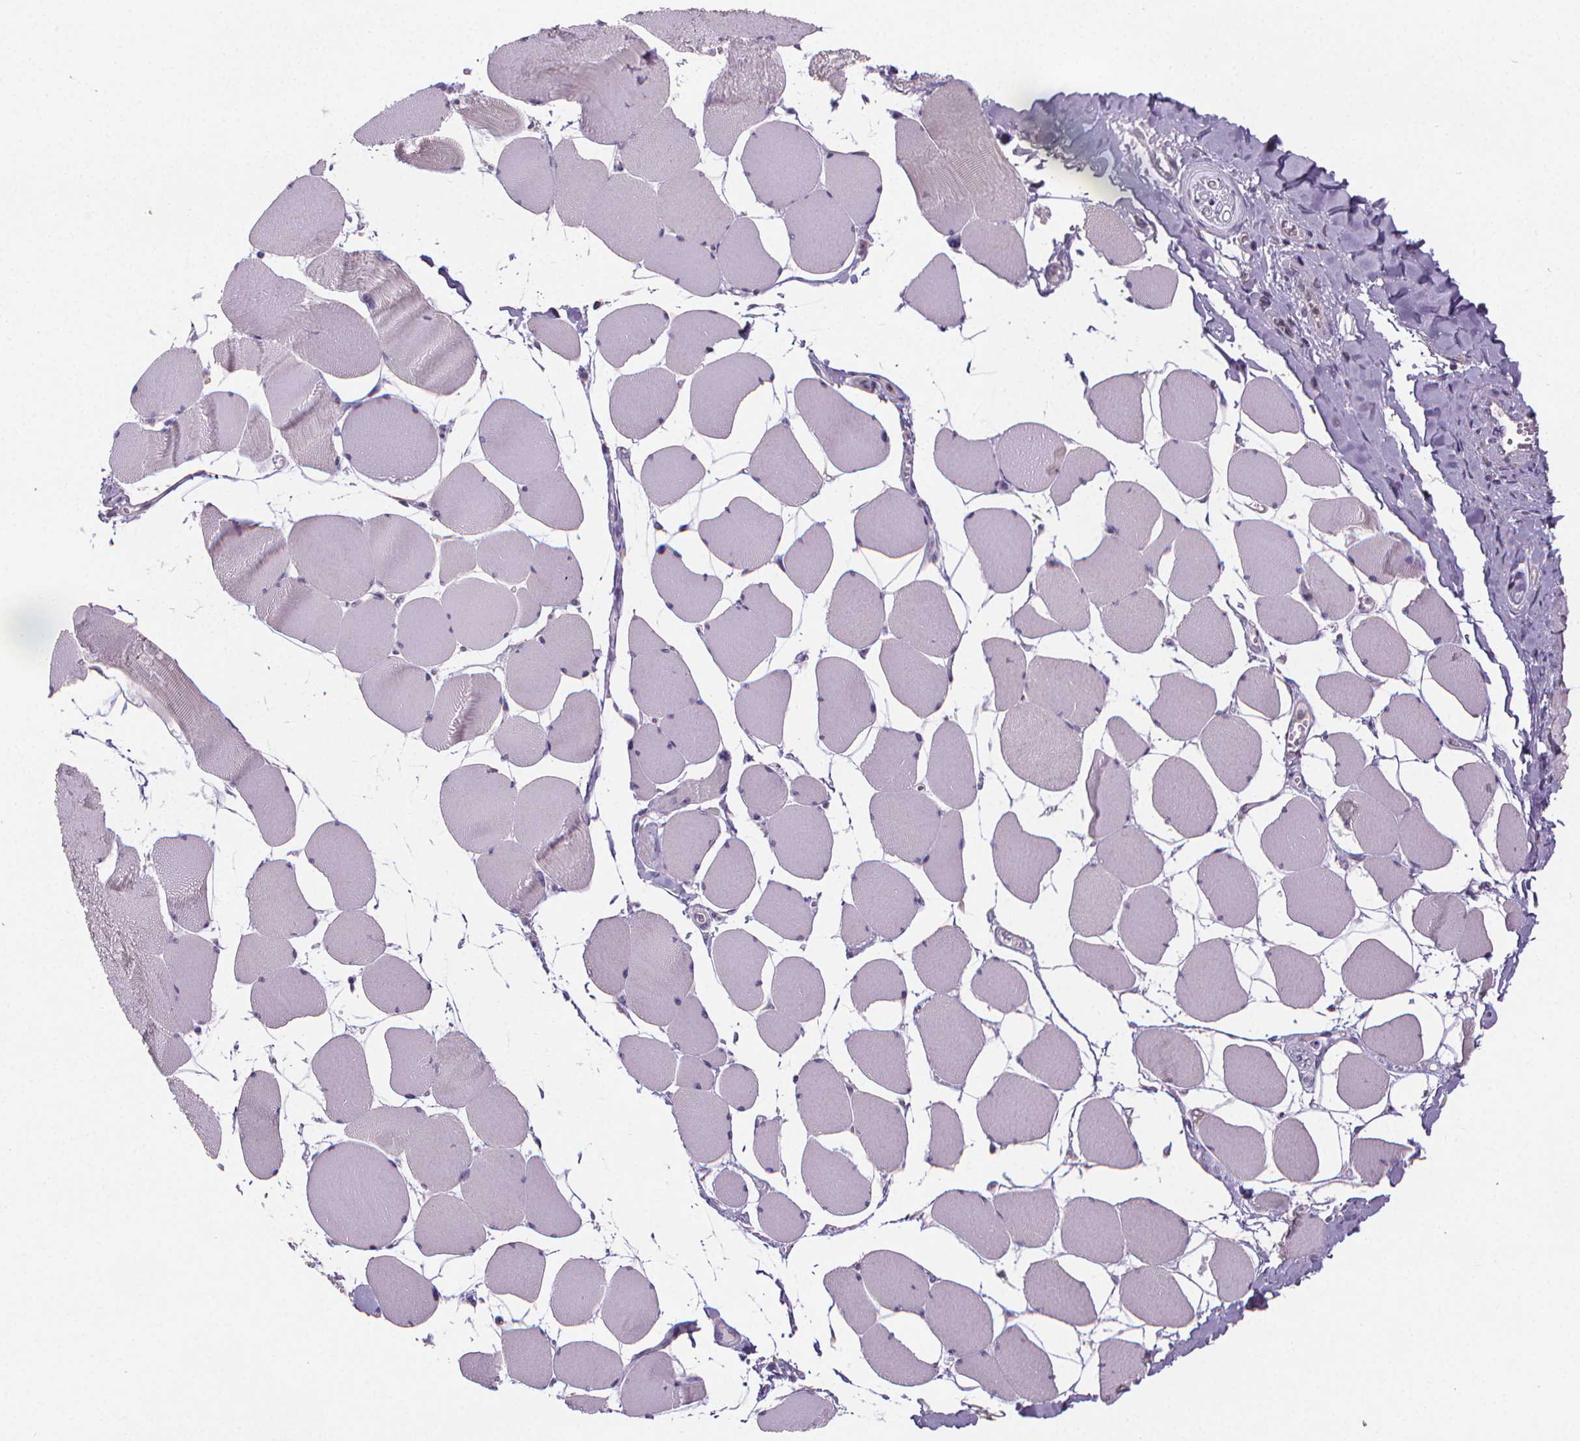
{"staining": {"intensity": "negative", "quantity": "none", "location": "none"}, "tissue": "skeletal muscle", "cell_type": "Myocytes", "image_type": "normal", "snomed": [{"axis": "morphology", "description": "Normal tissue, NOS"}, {"axis": "topography", "description": "Skeletal muscle"}], "caption": "This is an immunohistochemistry micrograph of normal human skeletal muscle. There is no expression in myocytes.", "gene": "ATP6V1D", "patient": {"sex": "female", "age": 75}}